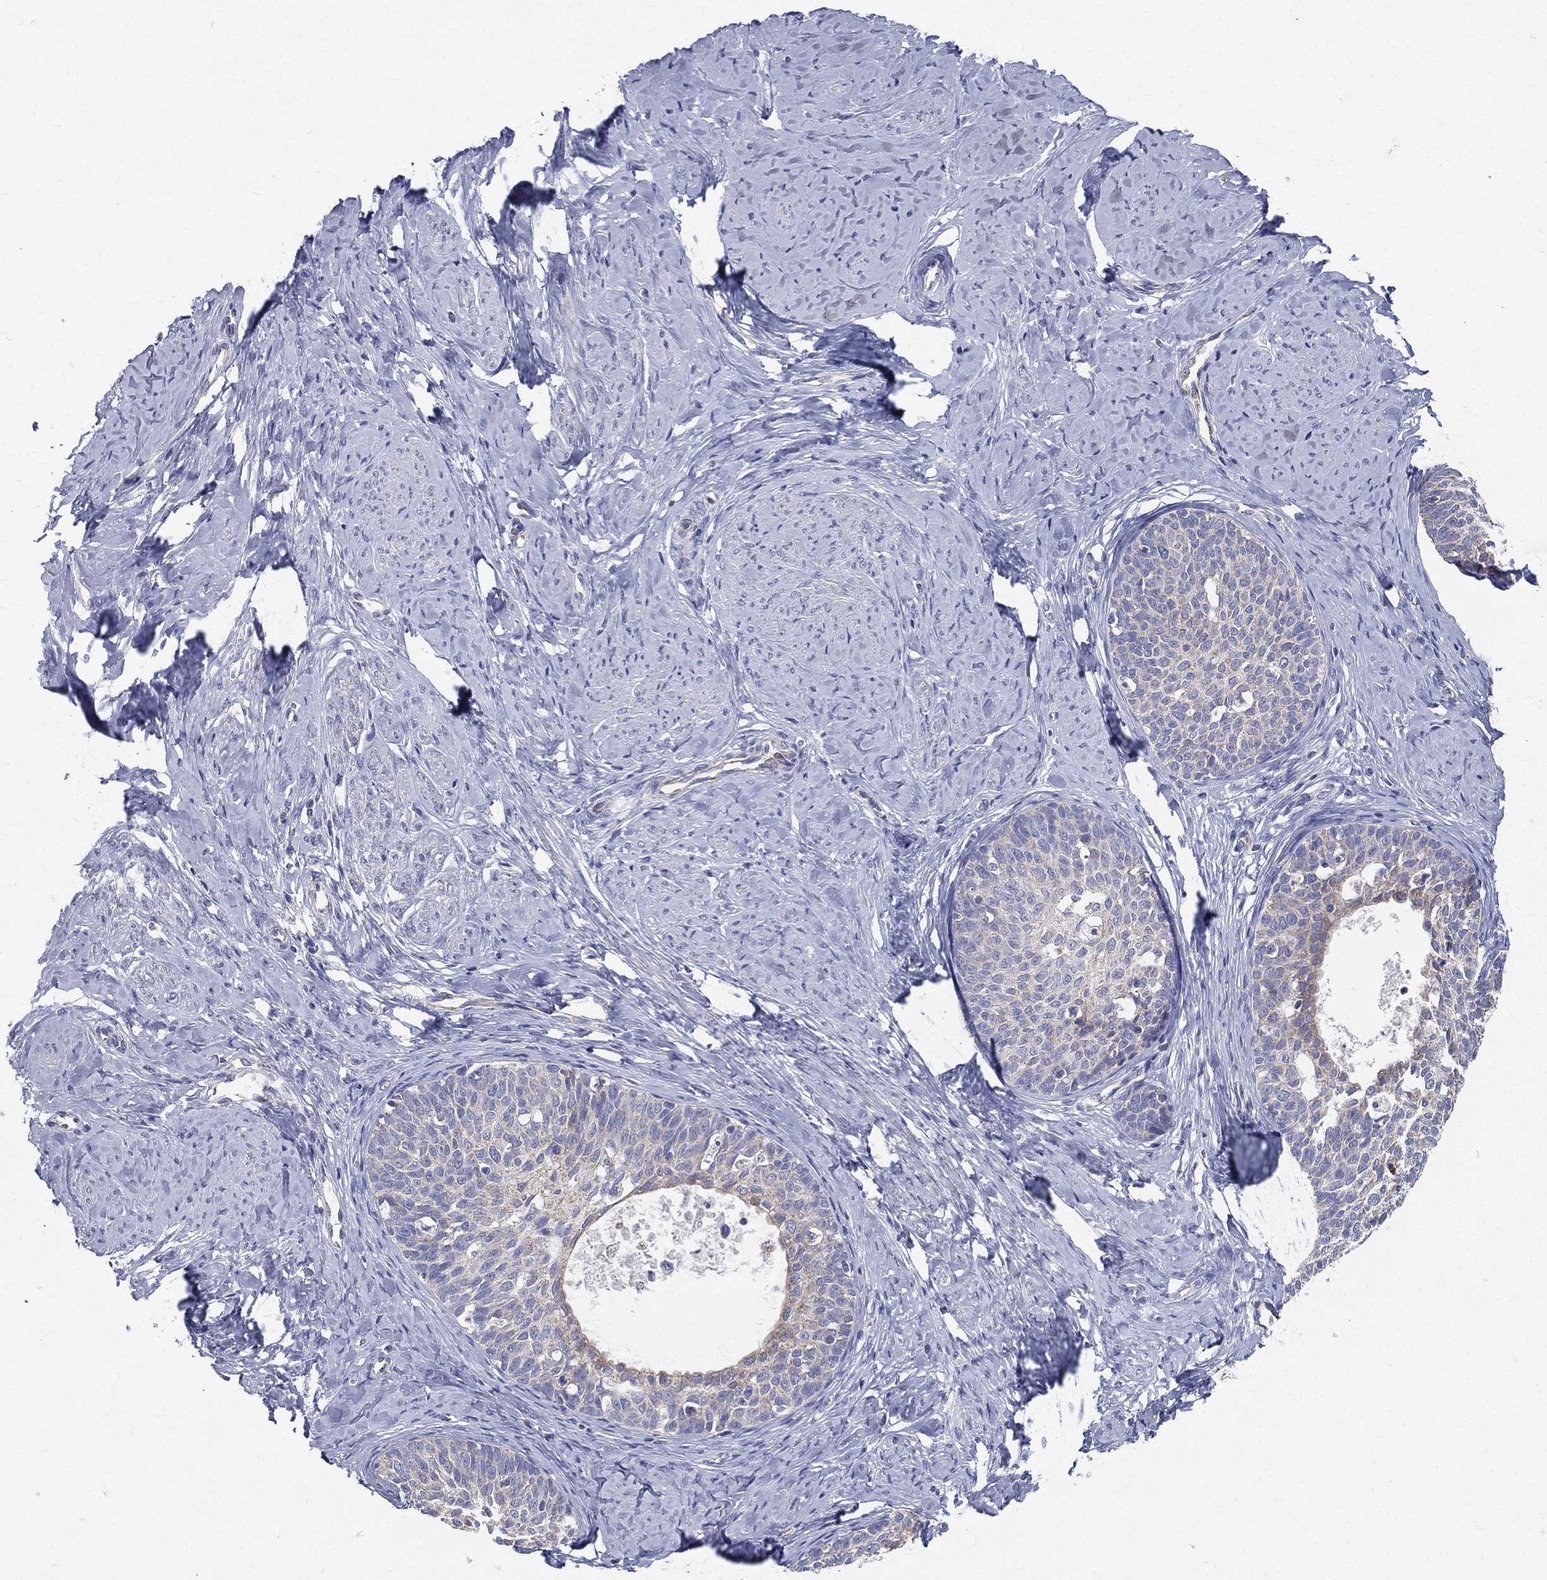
{"staining": {"intensity": "moderate", "quantity": "<25%", "location": "cytoplasmic/membranous"}, "tissue": "cervical cancer", "cell_type": "Tumor cells", "image_type": "cancer", "snomed": [{"axis": "morphology", "description": "Squamous cell carcinoma, NOS"}, {"axis": "topography", "description": "Cervix"}], "caption": "Immunohistochemical staining of human cervical cancer demonstrates moderate cytoplasmic/membranous protein staining in about <25% of tumor cells. The staining is performed using DAB (3,3'-diaminobenzidine) brown chromogen to label protein expression. The nuclei are counter-stained blue using hematoxylin.", "gene": "PWWP3A", "patient": {"sex": "female", "age": 51}}